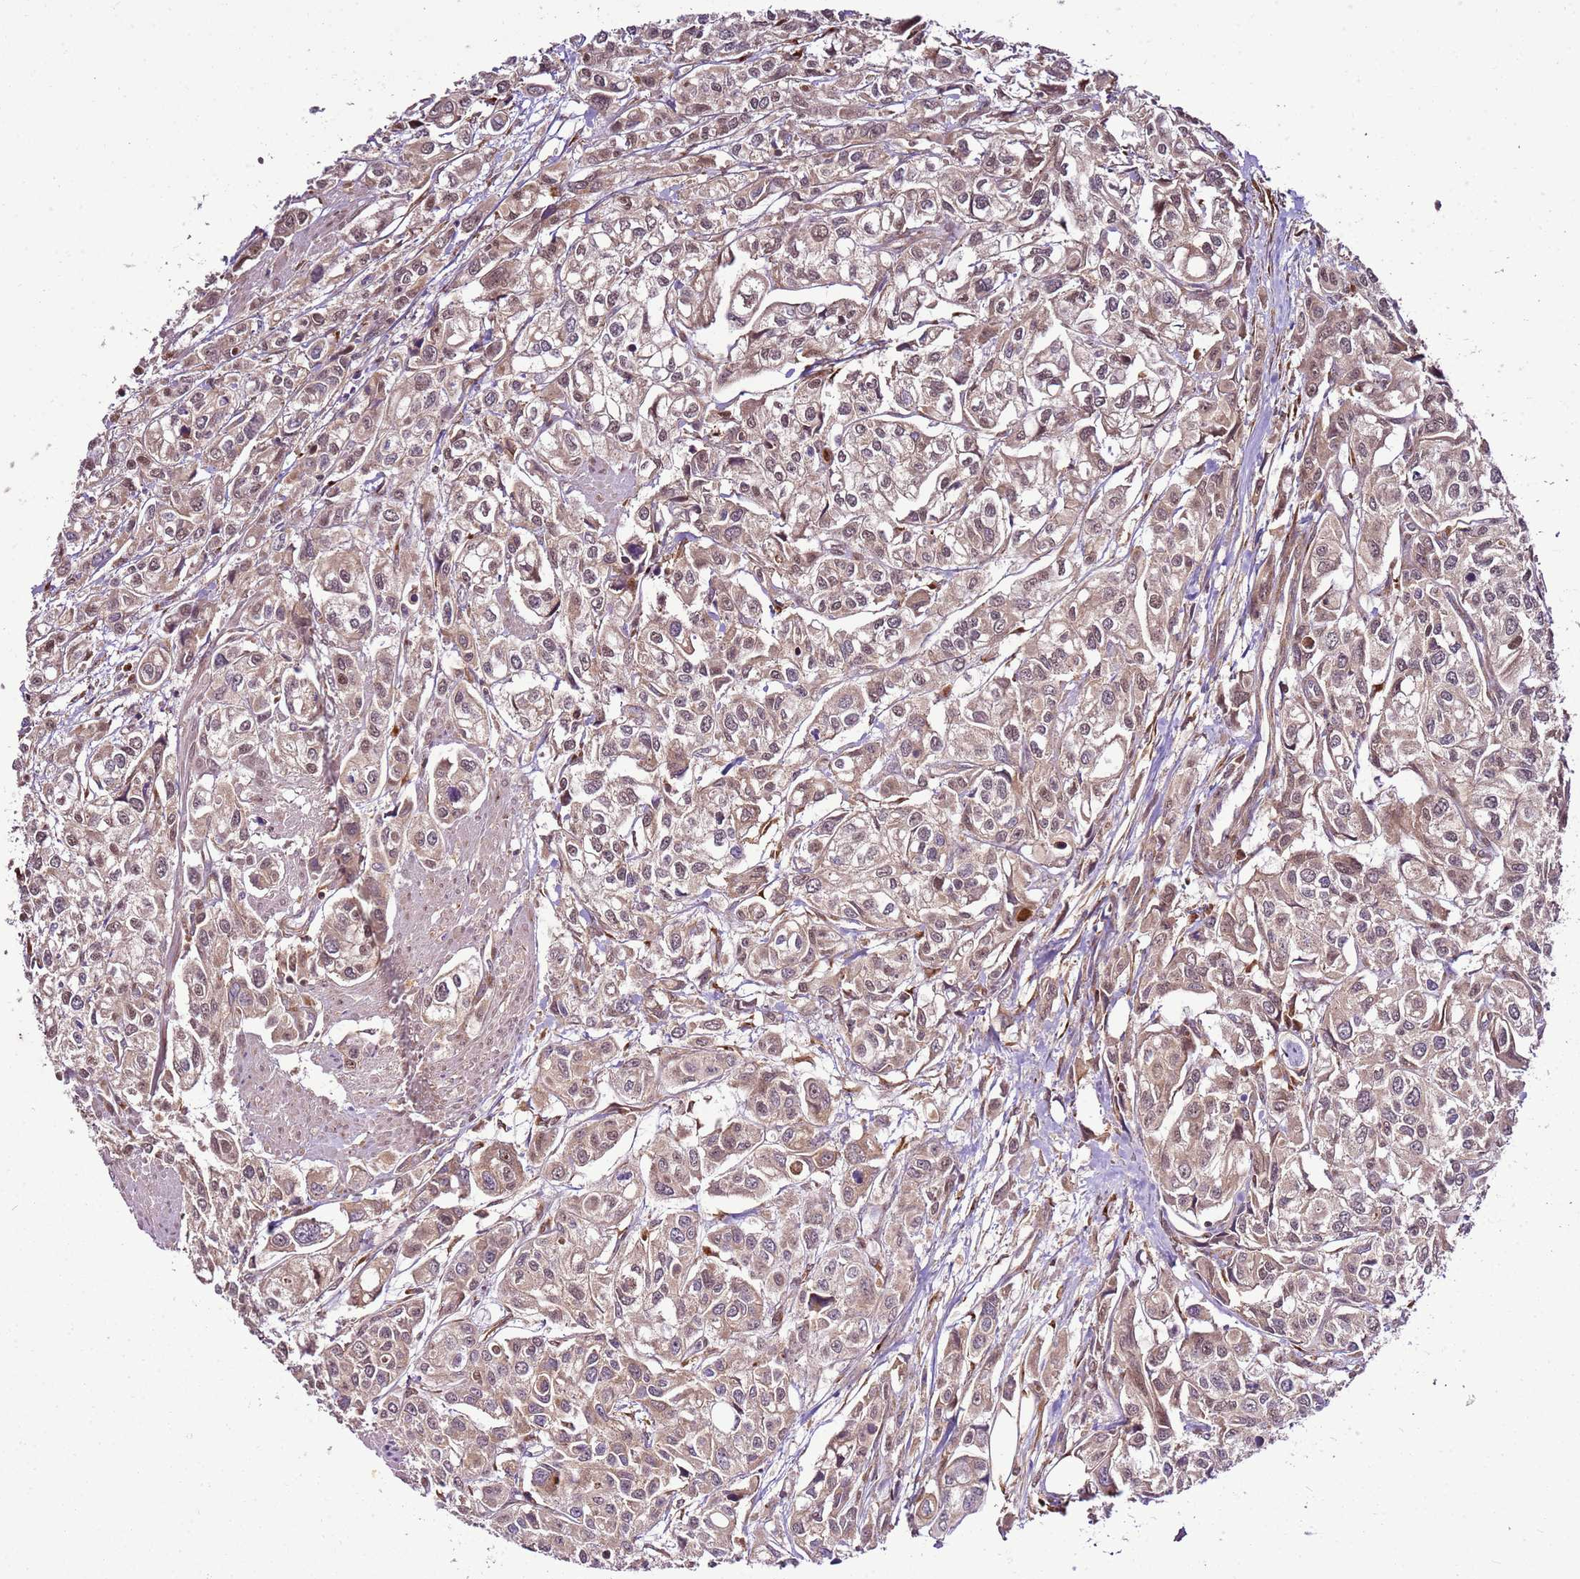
{"staining": {"intensity": "moderate", "quantity": ">75%", "location": "cytoplasmic/membranous"}, "tissue": "urothelial cancer", "cell_type": "Tumor cells", "image_type": "cancer", "snomed": [{"axis": "morphology", "description": "Urothelial carcinoma, High grade"}, {"axis": "topography", "description": "Urinary bladder"}], "caption": "Human urothelial cancer stained for a protein (brown) exhibits moderate cytoplasmic/membranous positive staining in approximately >75% of tumor cells.", "gene": "RASA3", "patient": {"sex": "male", "age": 67}}